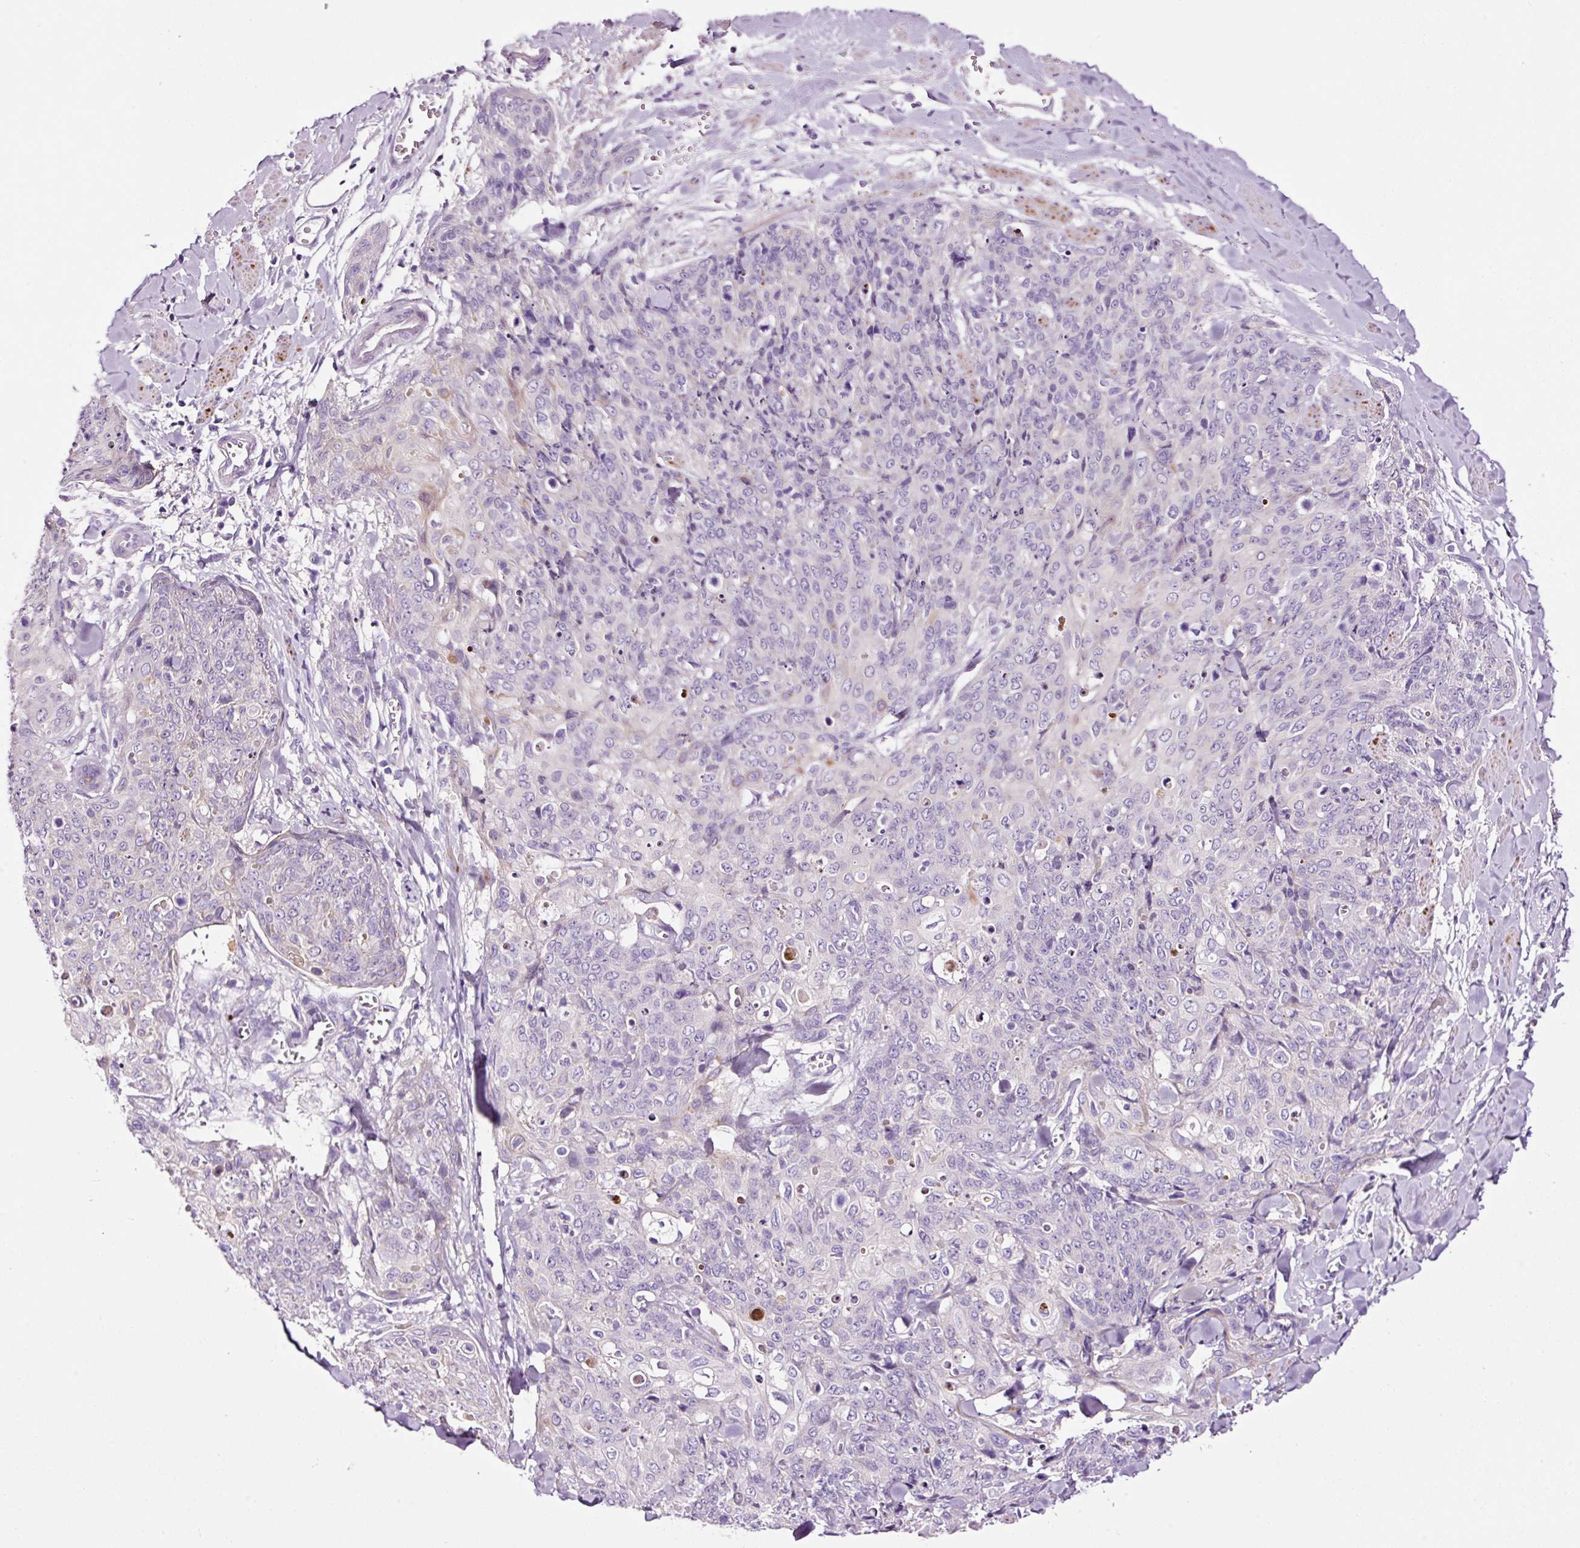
{"staining": {"intensity": "negative", "quantity": "none", "location": "none"}, "tissue": "skin cancer", "cell_type": "Tumor cells", "image_type": "cancer", "snomed": [{"axis": "morphology", "description": "Squamous cell carcinoma, NOS"}, {"axis": "topography", "description": "Skin"}, {"axis": "topography", "description": "Vulva"}], "caption": "The micrograph displays no significant expression in tumor cells of skin squamous cell carcinoma. (IHC, brightfield microscopy, high magnification).", "gene": "PAM", "patient": {"sex": "female", "age": 85}}